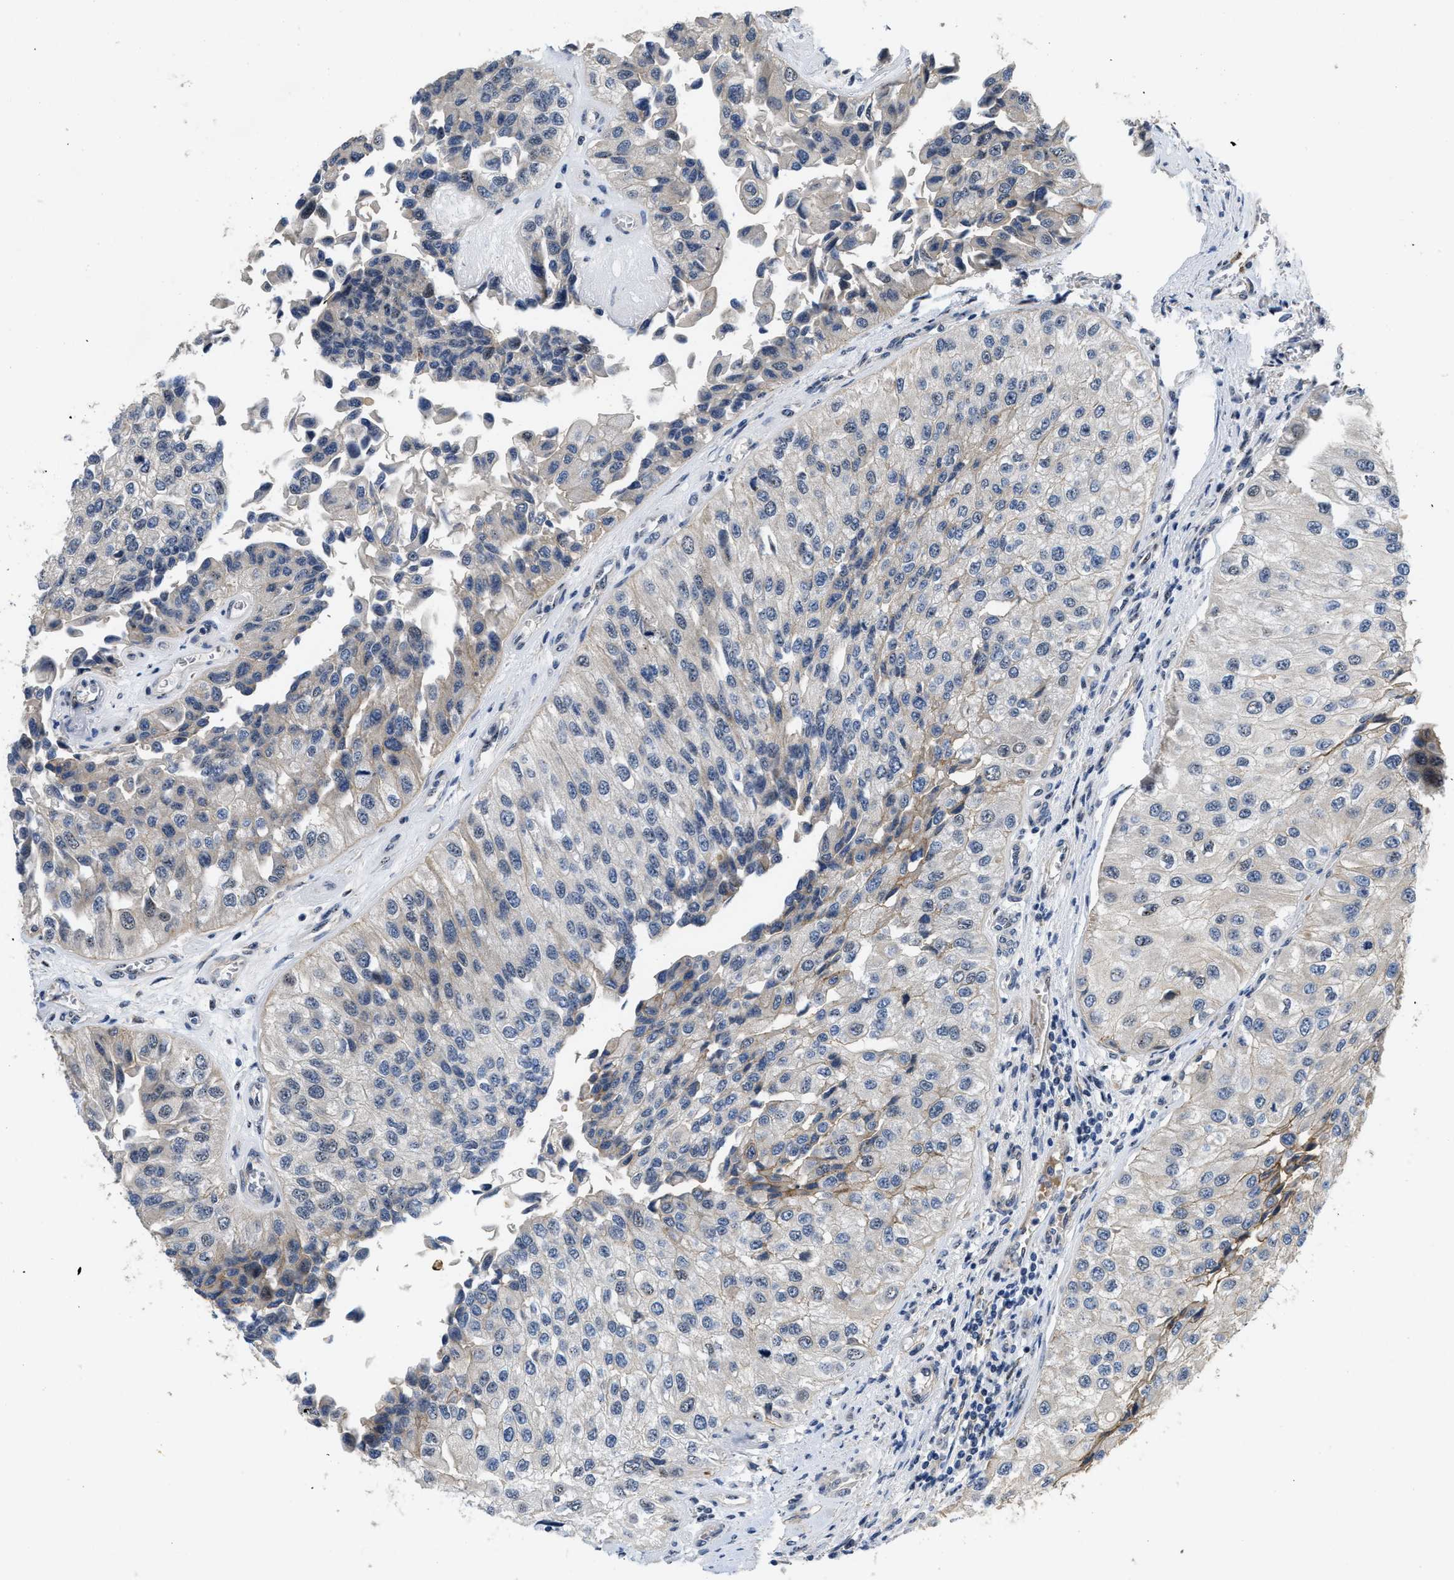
{"staining": {"intensity": "weak", "quantity": "<25%", "location": "cytoplasmic/membranous"}, "tissue": "urothelial cancer", "cell_type": "Tumor cells", "image_type": "cancer", "snomed": [{"axis": "morphology", "description": "Urothelial carcinoma, High grade"}, {"axis": "topography", "description": "Kidney"}, {"axis": "topography", "description": "Urinary bladder"}], "caption": "The micrograph reveals no significant expression in tumor cells of urothelial carcinoma (high-grade). (Brightfield microscopy of DAB (3,3'-diaminobenzidine) IHC at high magnification).", "gene": "VIP", "patient": {"sex": "male", "age": 77}}